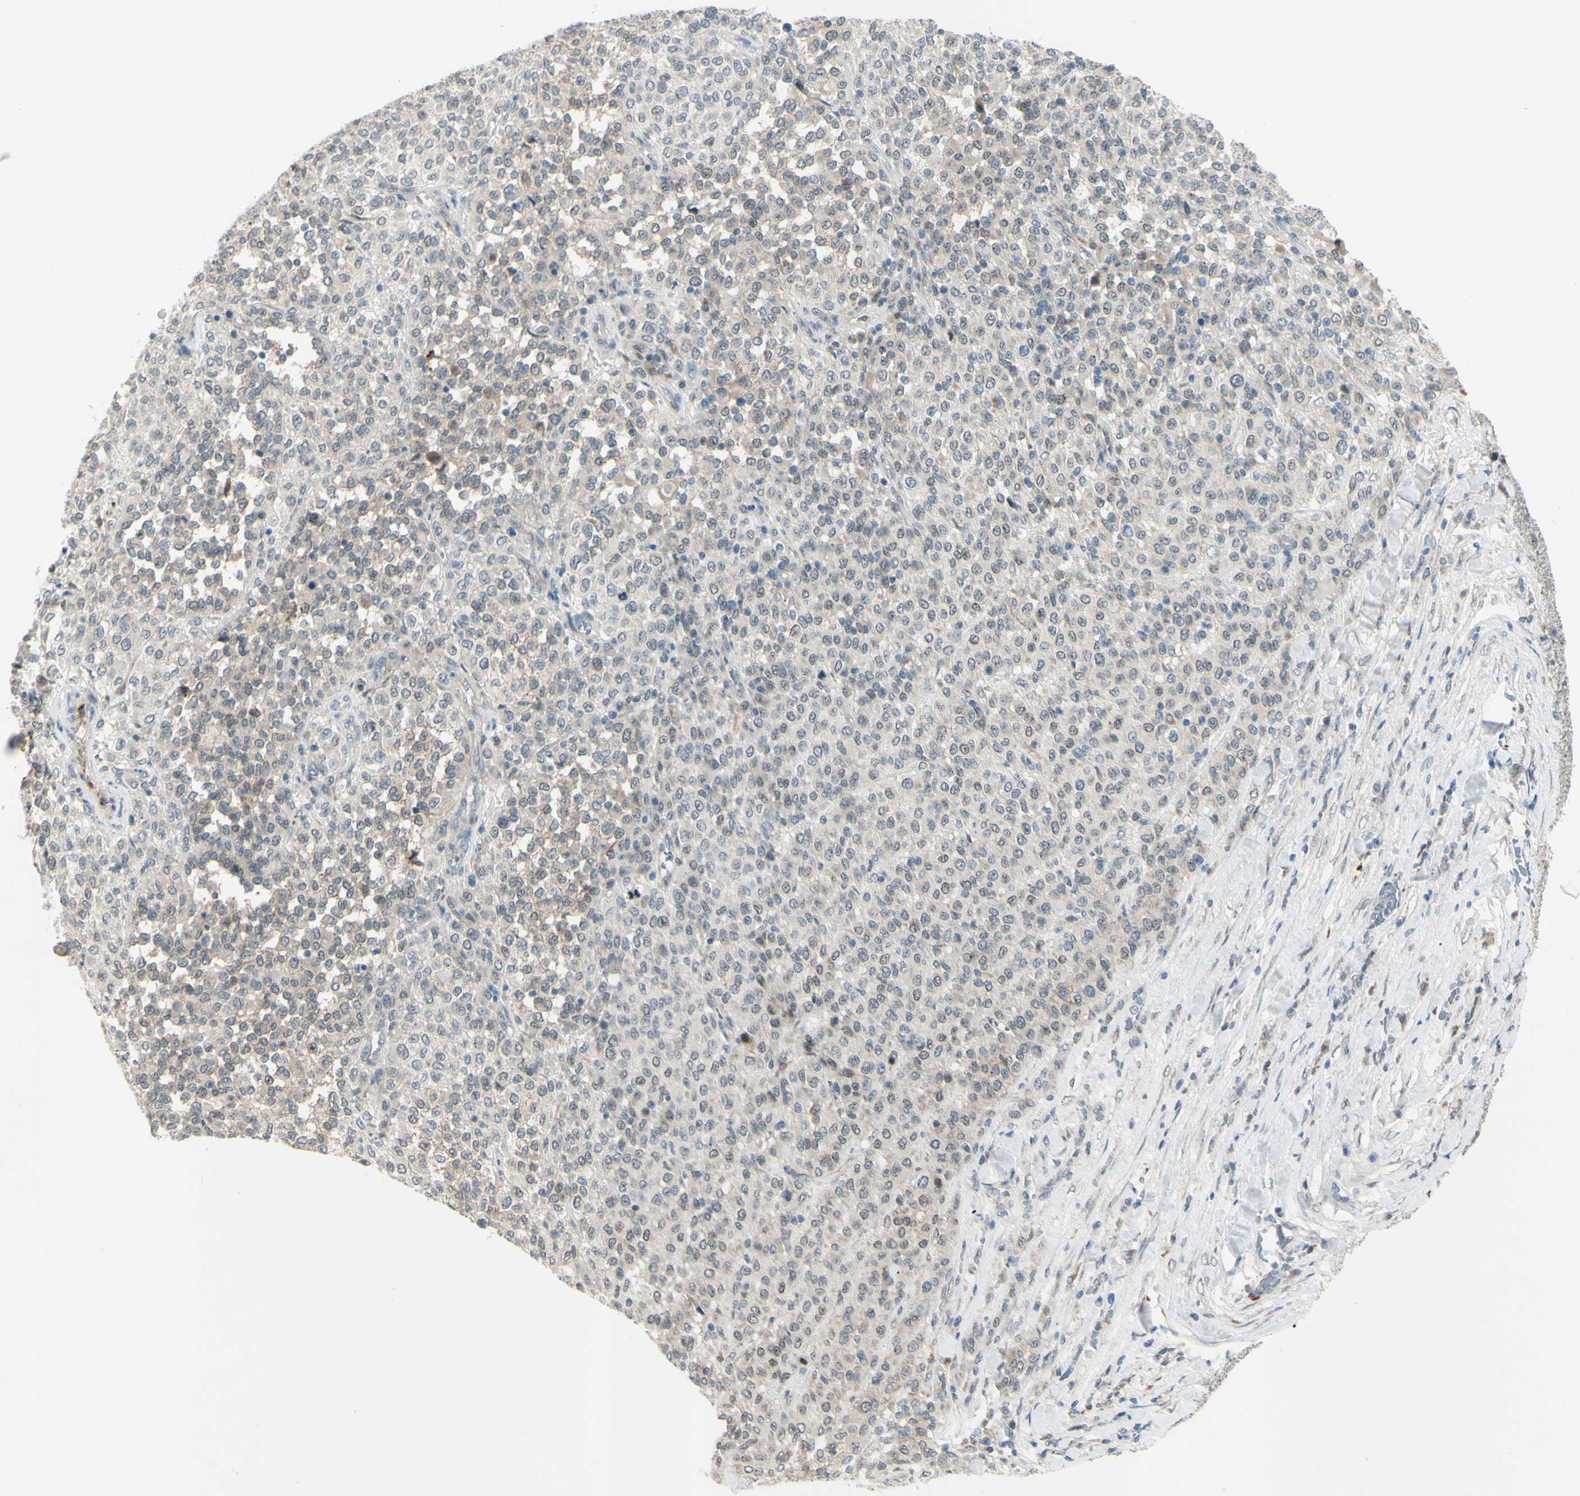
{"staining": {"intensity": "negative", "quantity": "none", "location": "none"}, "tissue": "melanoma", "cell_type": "Tumor cells", "image_type": "cancer", "snomed": [{"axis": "morphology", "description": "Malignant melanoma, Metastatic site"}, {"axis": "topography", "description": "Pancreas"}], "caption": "This histopathology image is of melanoma stained with immunohistochemistry (IHC) to label a protein in brown with the nuclei are counter-stained blue. There is no expression in tumor cells. The staining is performed using DAB (3,3'-diaminobenzidine) brown chromogen with nuclei counter-stained in using hematoxylin.", "gene": "FGFR2", "patient": {"sex": "female", "age": 30}}